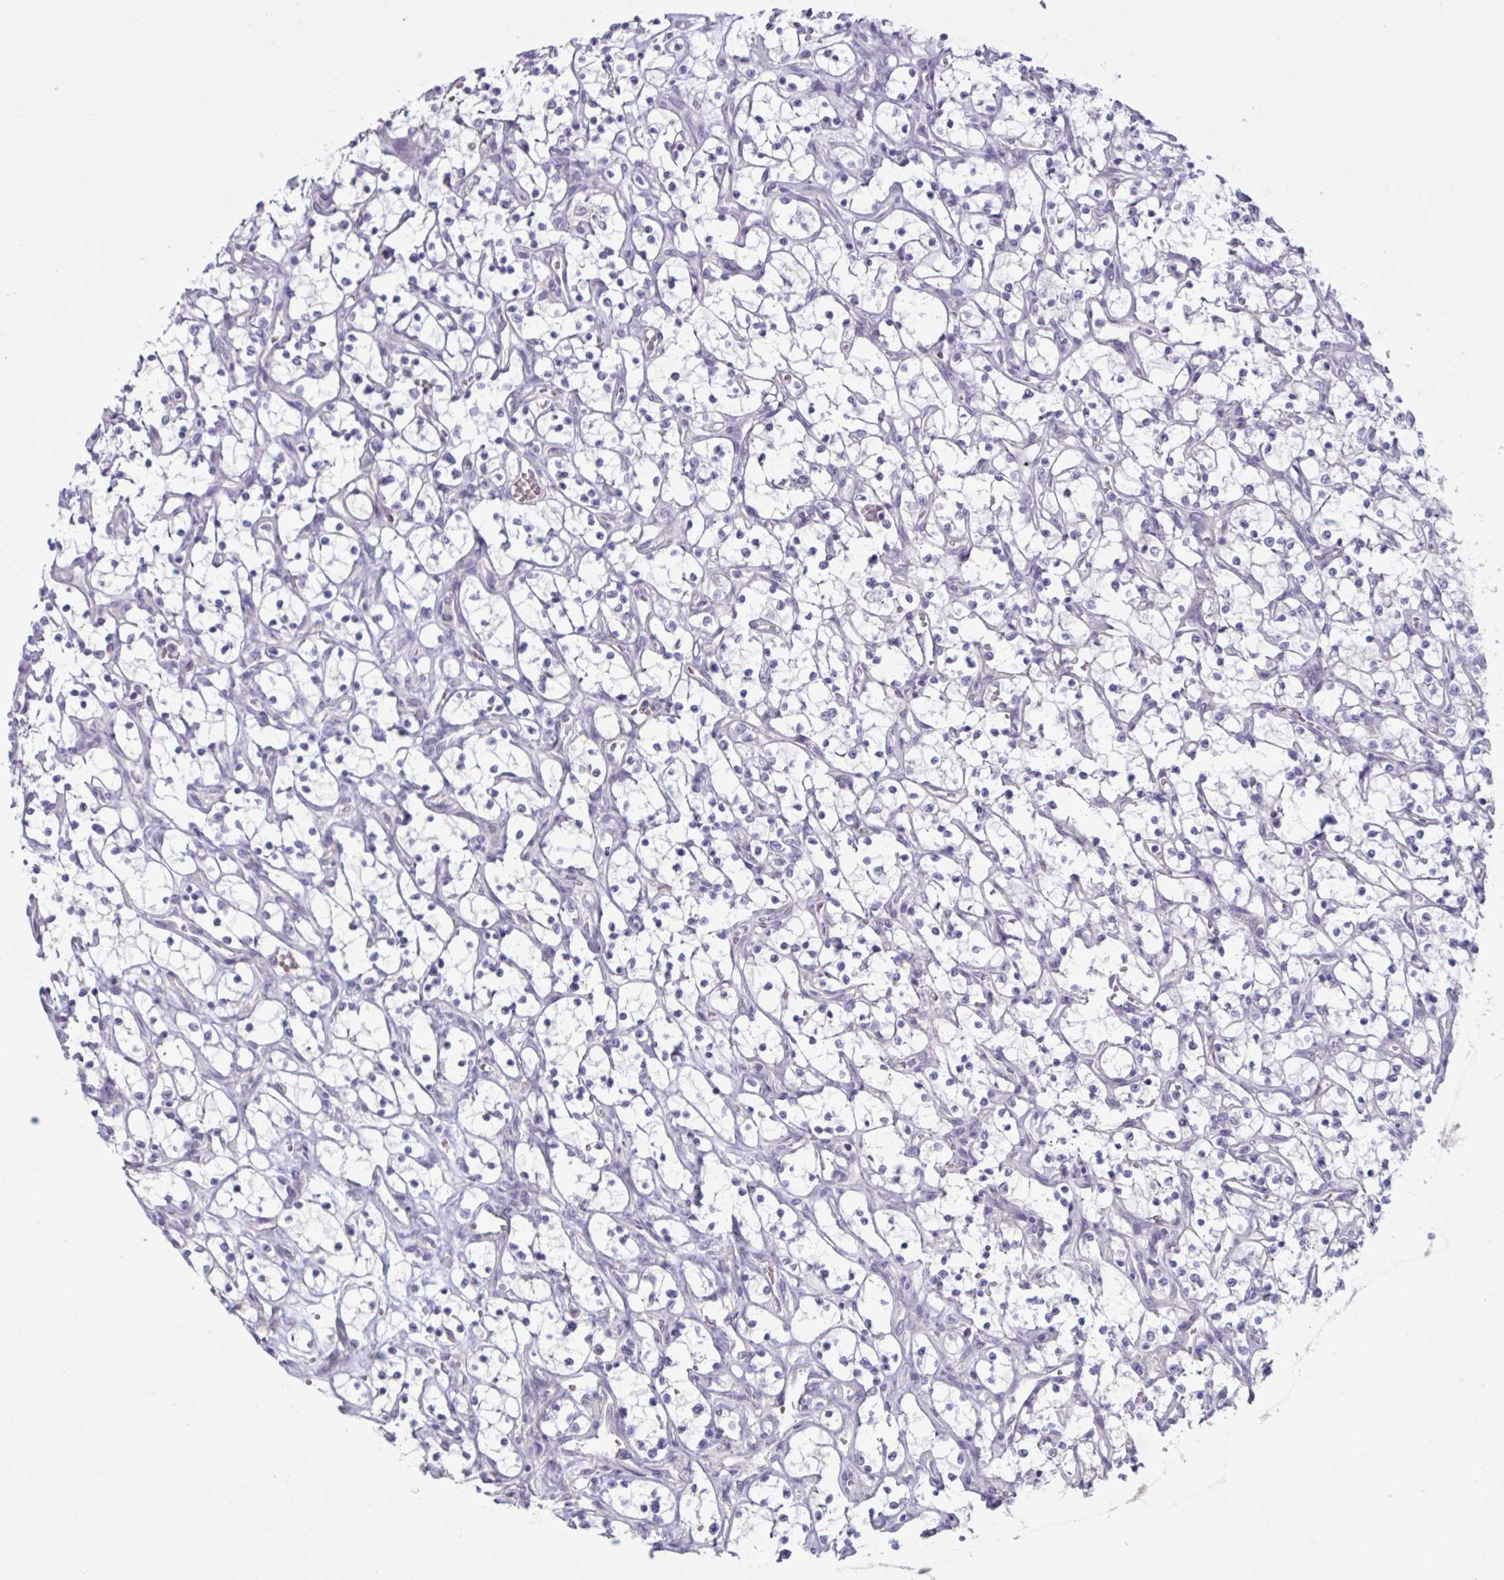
{"staining": {"intensity": "negative", "quantity": "none", "location": "none"}, "tissue": "renal cancer", "cell_type": "Tumor cells", "image_type": "cancer", "snomed": [{"axis": "morphology", "description": "Adenocarcinoma, NOS"}, {"axis": "topography", "description": "Kidney"}], "caption": "This is an IHC micrograph of human adenocarcinoma (renal). There is no positivity in tumor cells.", "gene": "RFPL4B", "patient": {"sex": "female", "age": 69}}